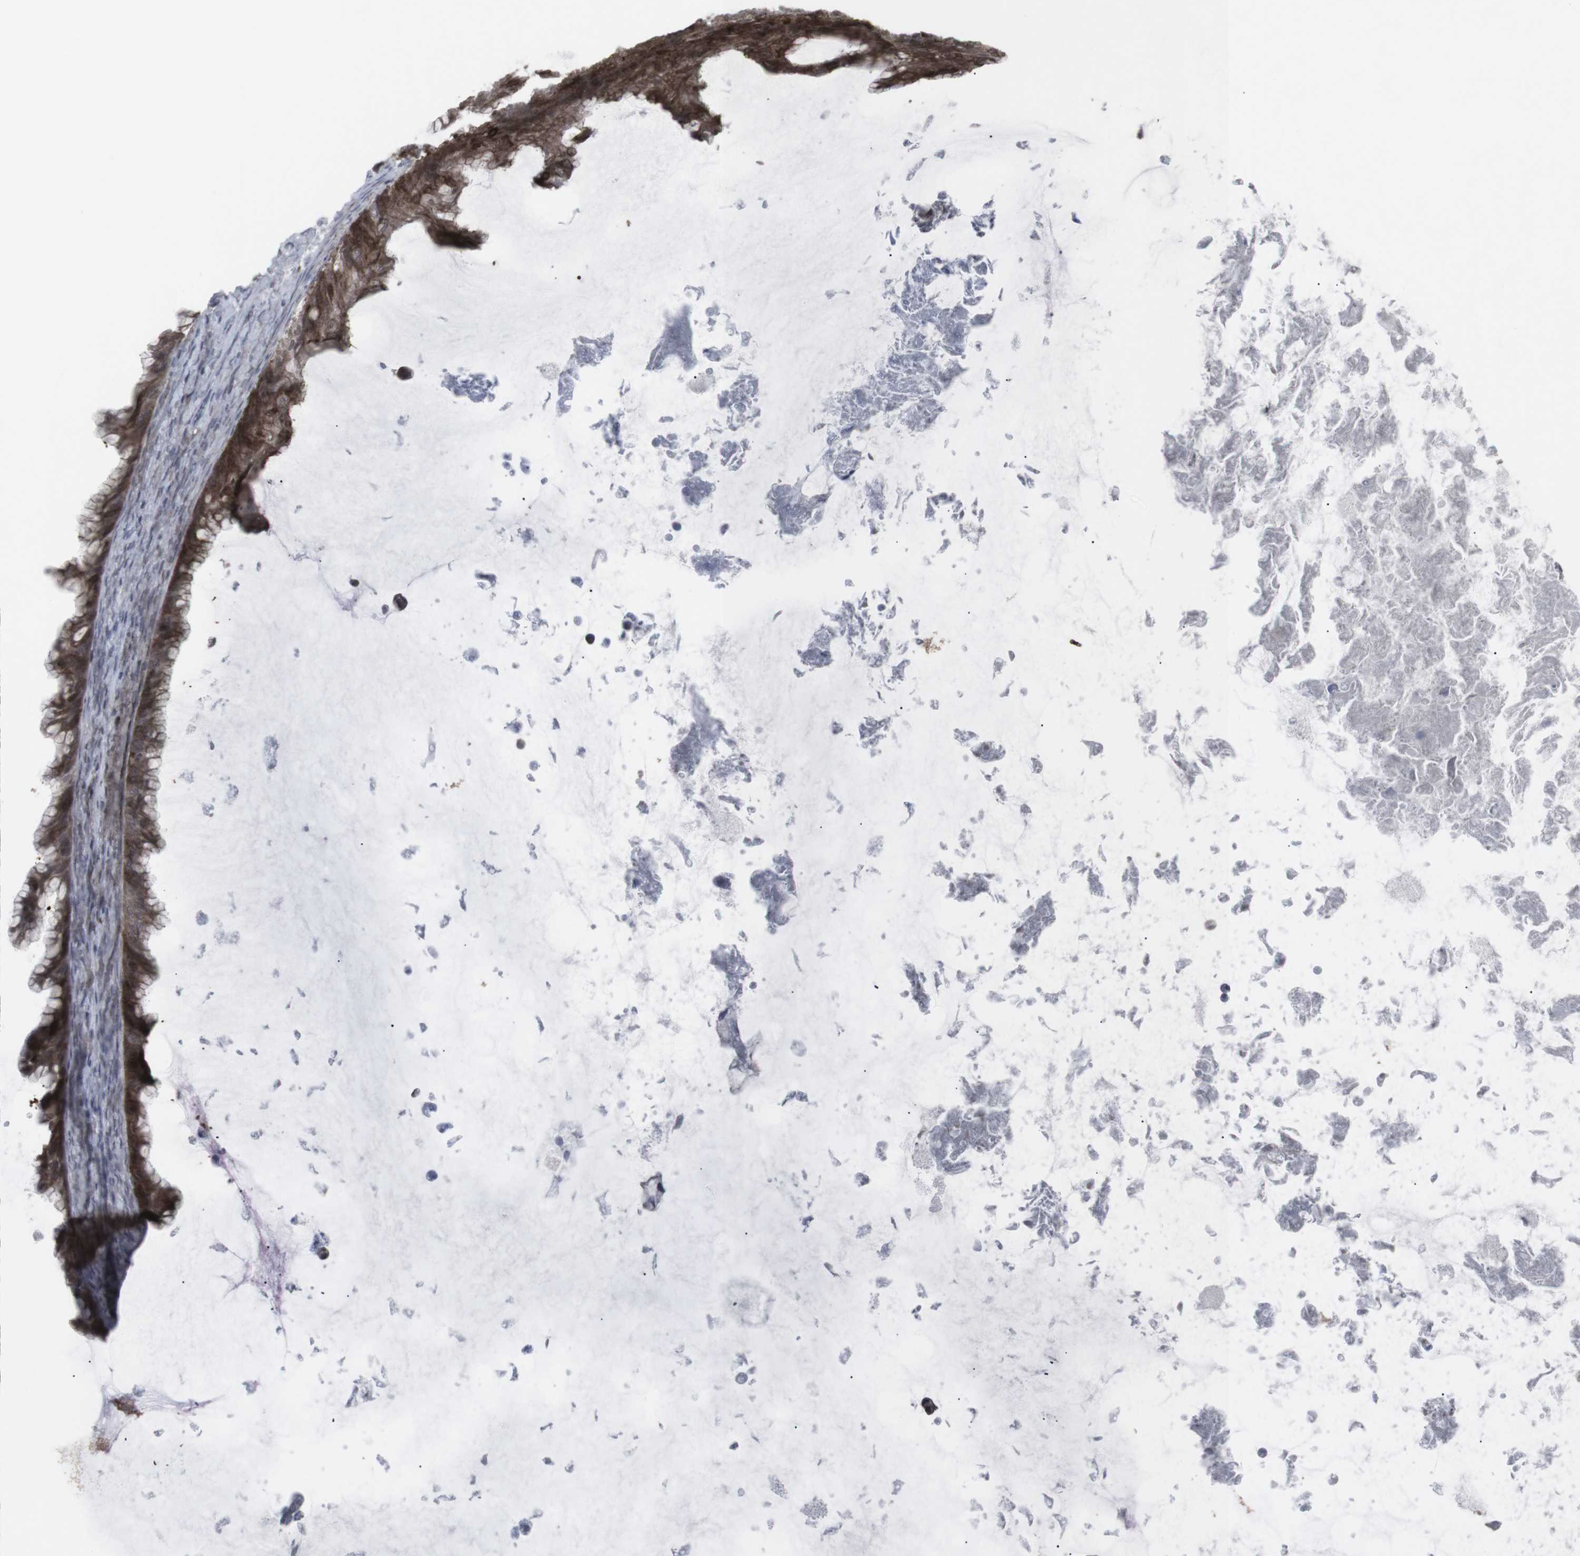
{"staining": {"intensity": "moderate", "quantity": ">75%", "location": "cytoplasmic/membranous"}, "tissue": "ovarian cancer", "cell_type": "Tumor cells", "image_type": "cancer", "snomed": [{"axis": "morphology", "description": "Cystadenocarcinoma, mucinous, NOS"}, {"axis": "topography", "description": "Ovary"}], "caption": "Ovarian cancer (mucinous cystadenocarcinoma) tissue reveals moderate cytoplasmic/membranous staining in approximately >75% of tumor cells, visualized by immunohistochemistry. Ihc stains the protein of interest in brown and the nuclei are stained blue.", "gene": "APOBEC2", "patient": {"sex": "female", "age": 61}}